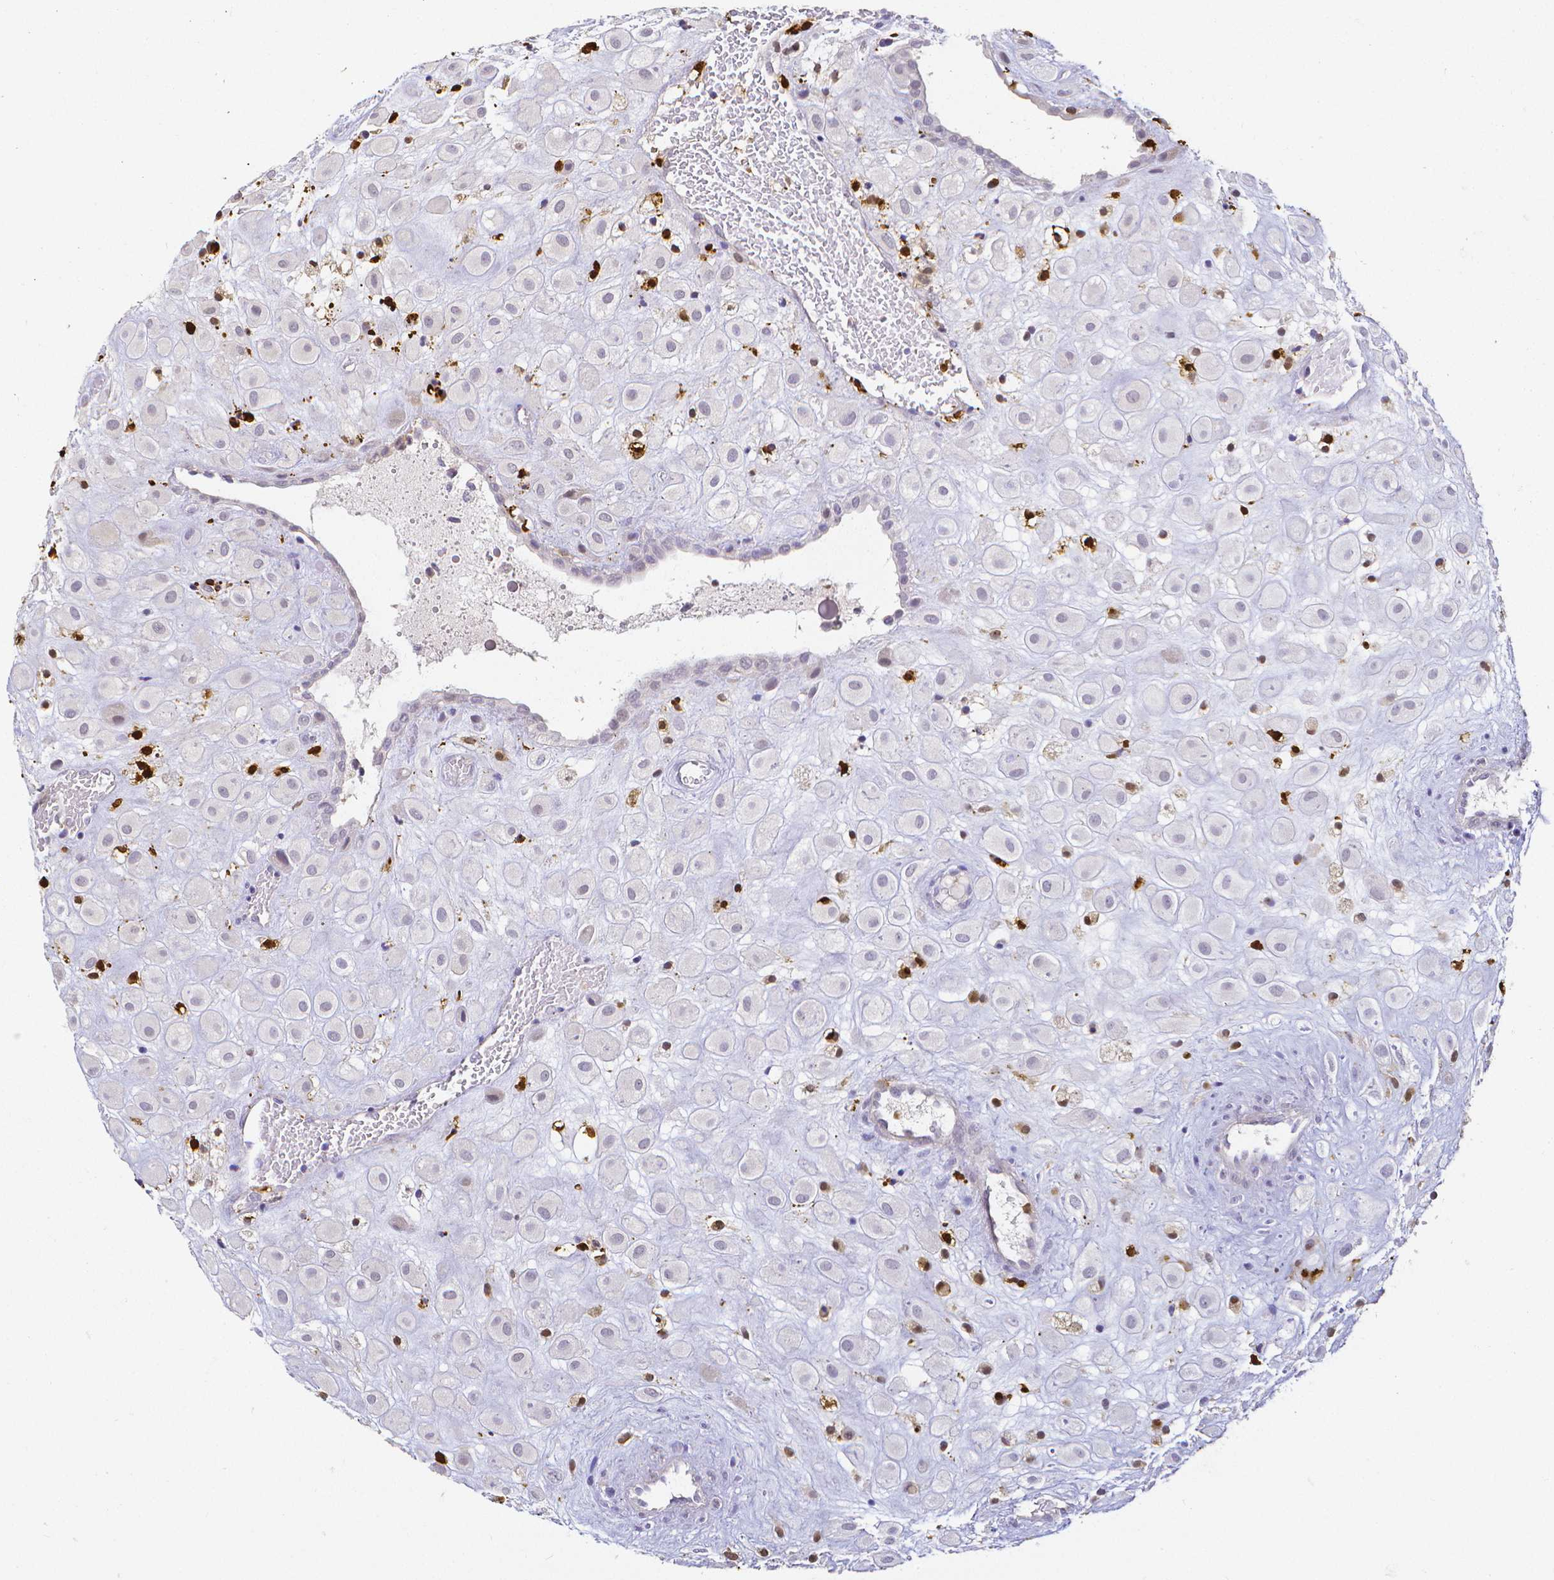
{"staining": {"intensity": "negative", "quantity": "none", "location": "none"}, "tissue": "placenta", "cell_type": "Decidual cells", "image_type": "normal", "snomed": [{"axis": "morphology", "description": "Normal tissue, NOS"}, {"axis": "topography", "description": "Placenta"}], "caption": "High power microscopy image of an immunohistochemistry (IHC) image of normal placenta, revealing no significant positivity in decidual cells. (Brightfield microscopy of DAB immunohistochemistry (IHC) at high magnification).", "gene": "COTL1", "patient": {"sex": "female", "age": 24}}